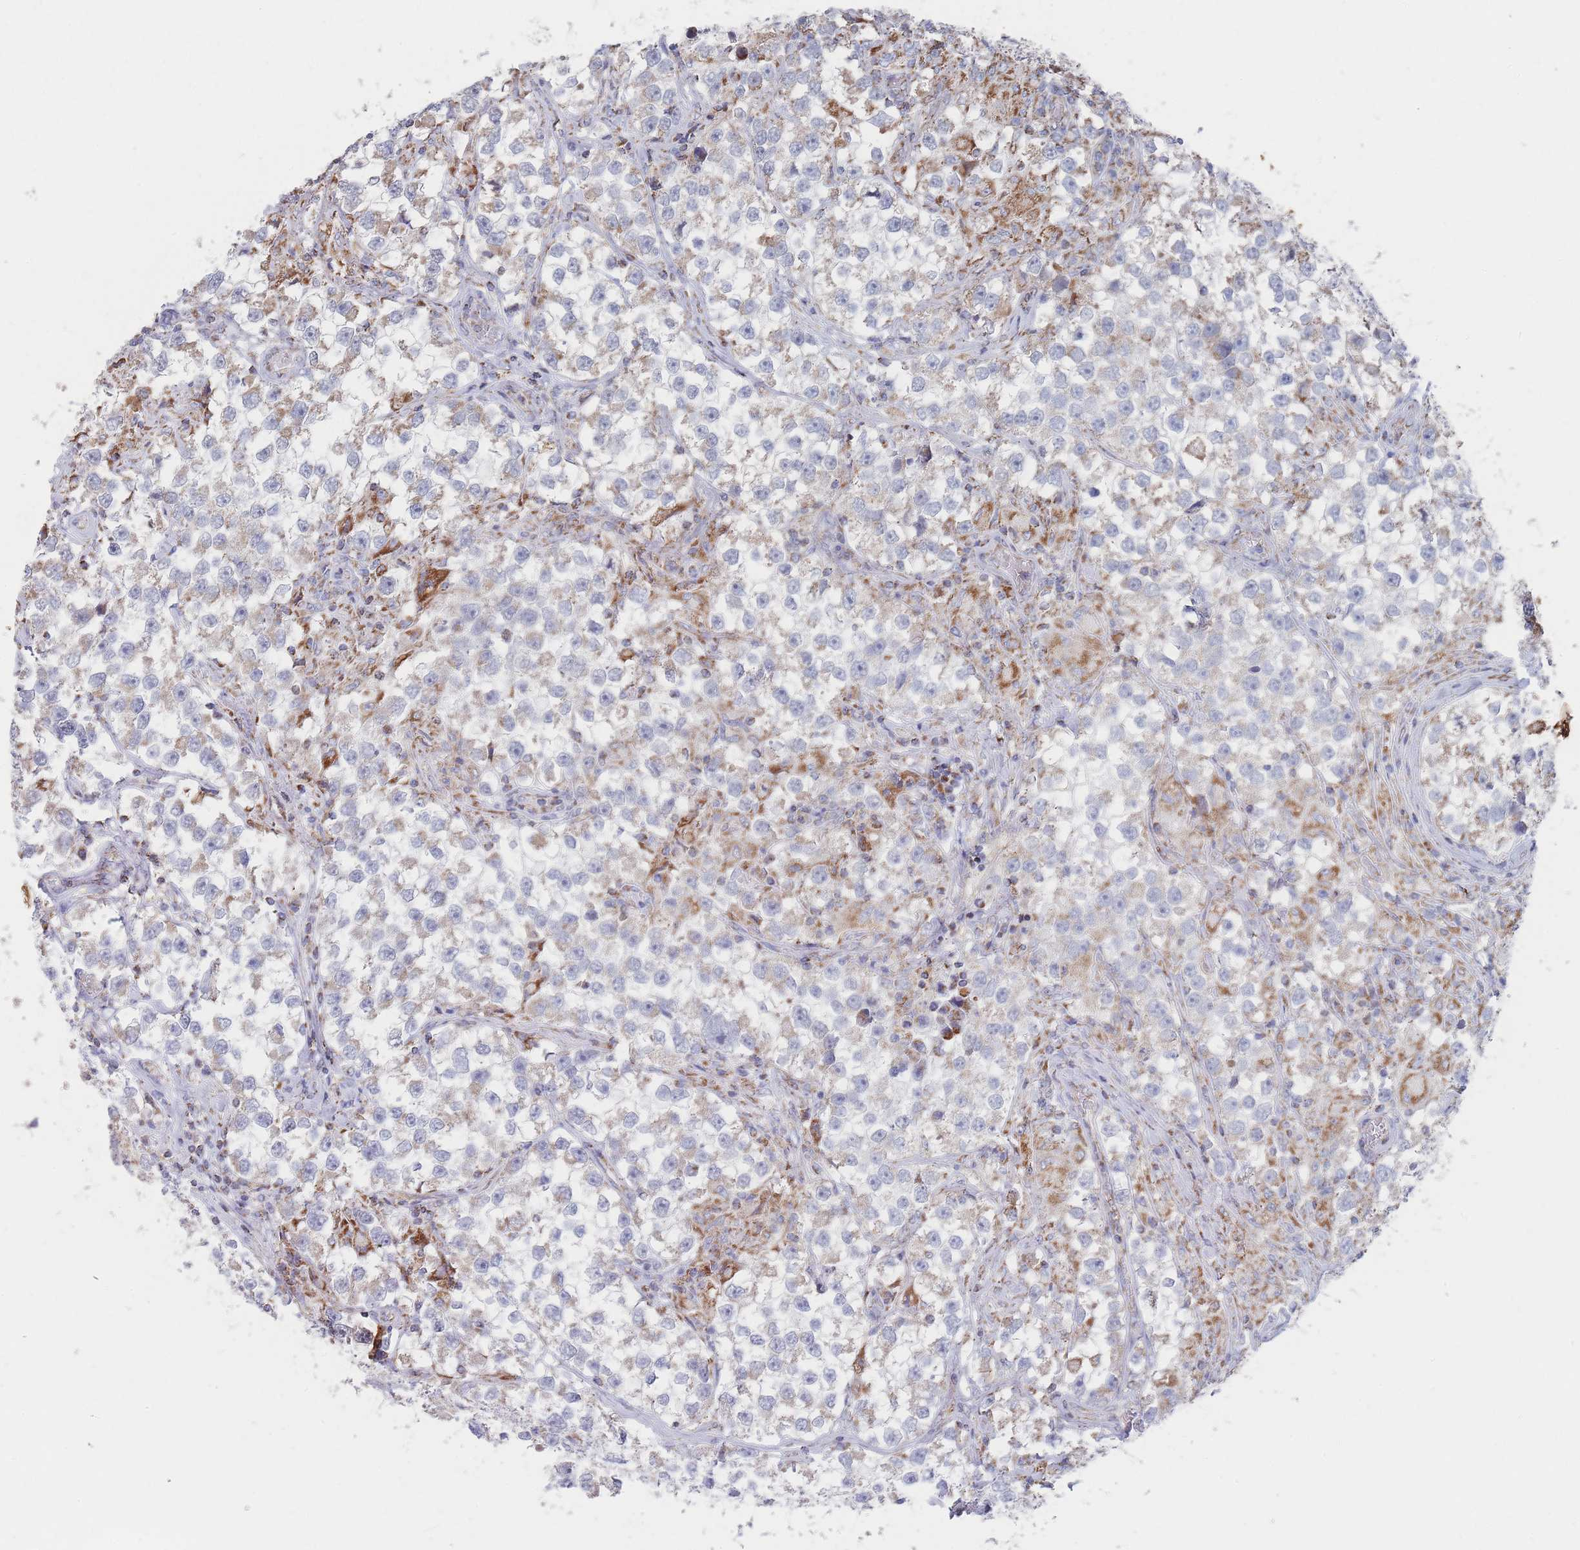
{"staining": {"intensity": "moderate", "quantity": "<25%", "location": "cytoplasmic/membranous"}, "tissue": "testis cancer", "cell_type": "Tumor cells", "image_type": "cancer", "snomed": [{"axis": "morphology", "description": "Seminoma, NOS"}, {"axis": "topography", "description": "Testis"}], "caption": "Immunohistochemistry photomicrograph of neoplastic tissue: human testis cancer (seminoma) stained using IHC reveals low levels of moderate protein expression localized specifically in the cytoplasmic/membranous of tumor cells, appearing as a cytoplasmic/membranous brown color.", "gene": "IKZF4", "patient": {"sex": "male", "age": 46}}